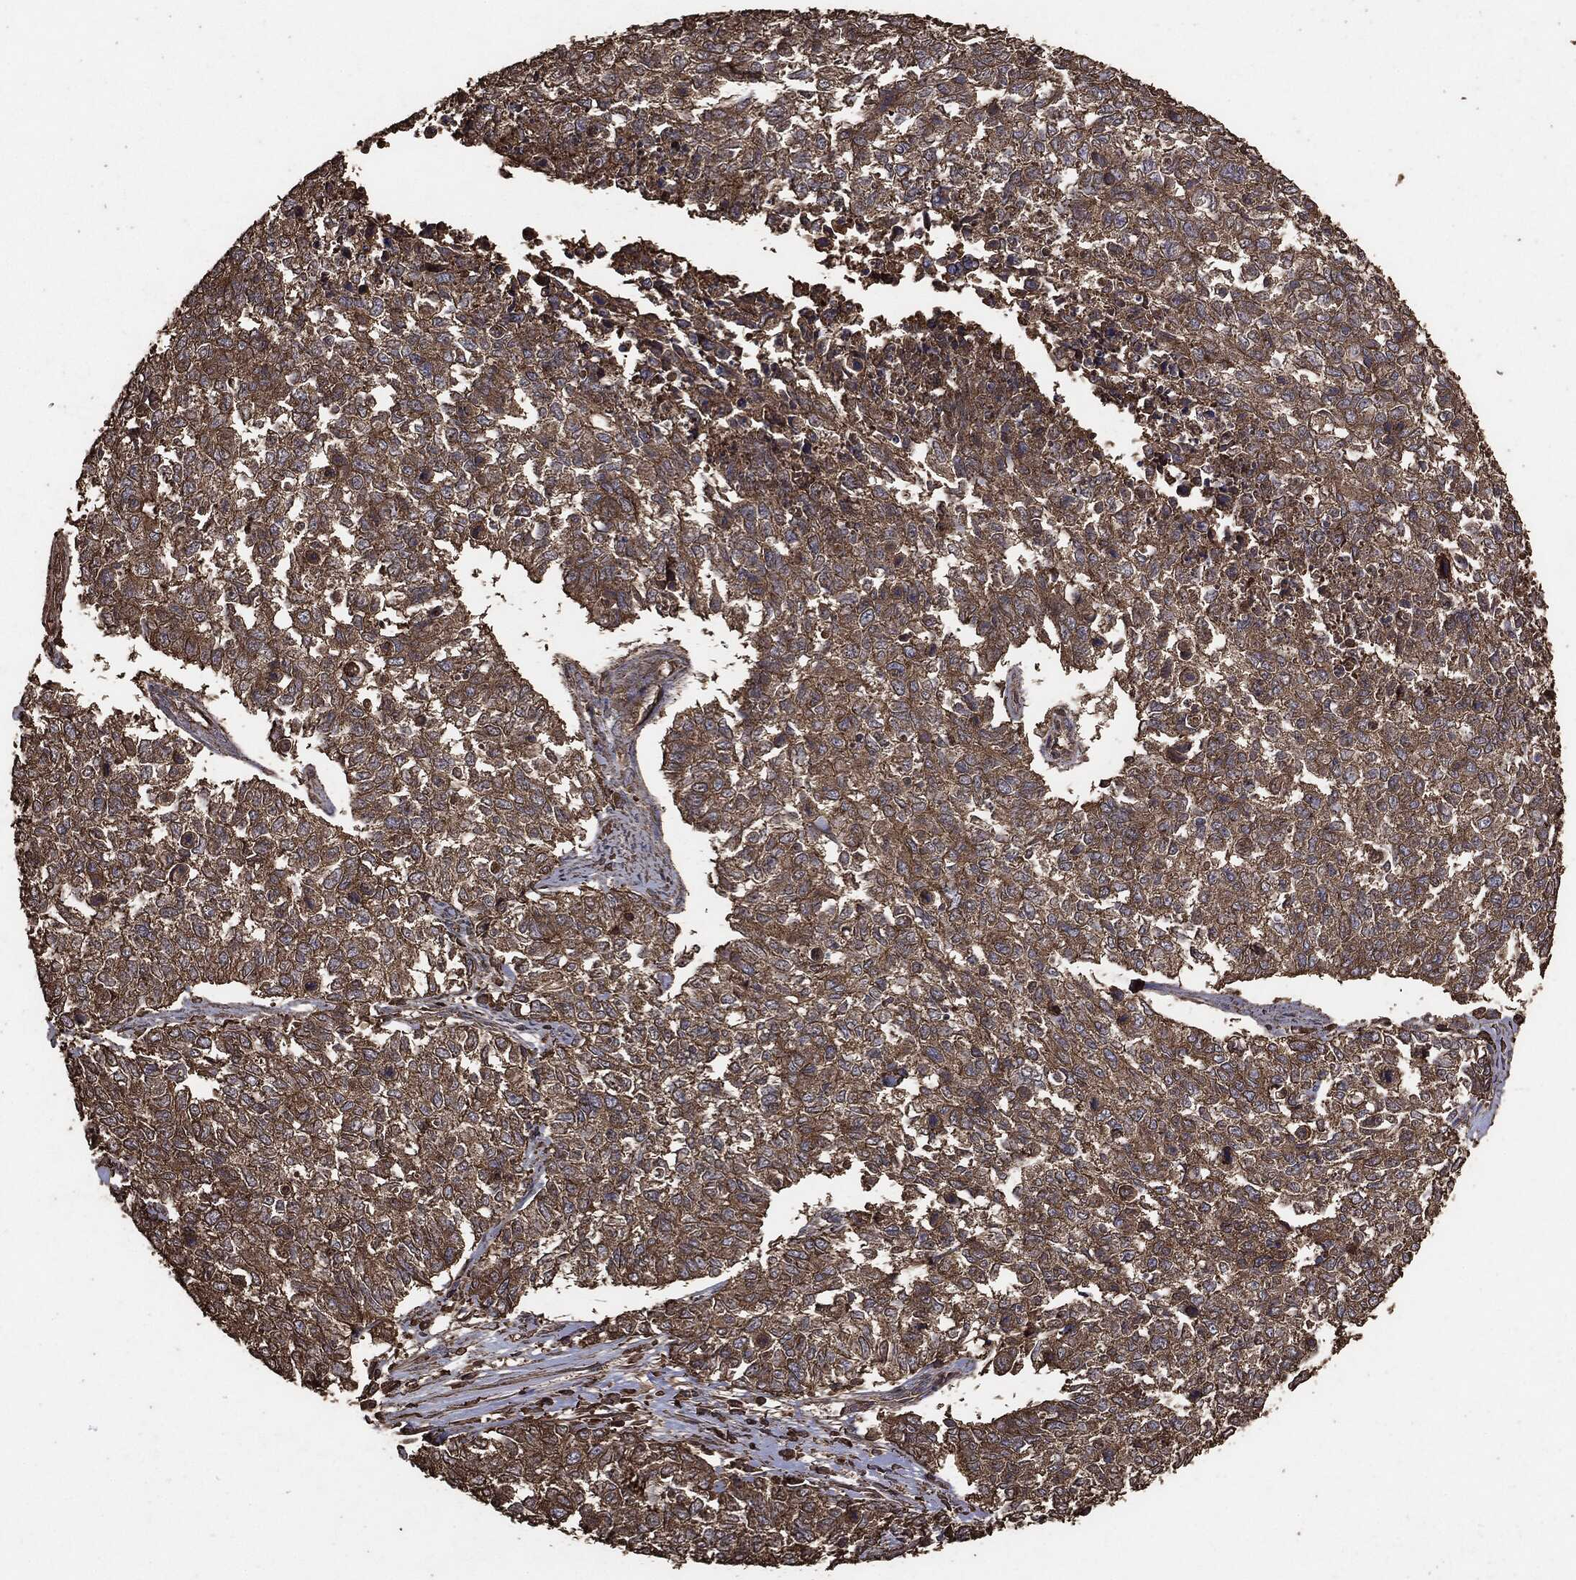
{"staining": {"intensity": "moderate", "quantity": ">75%", "location": "cytoplasmic/membranous"}, "tissue": "cervical cancer", "cell_type": "Tumor cells", "image_type": "cancer", "snomed": [{"axis": "morphology", "description": "Adenocarcinoma, NOS"}, {"axis": "topography", "description": "Cervix"}], "caption": "The immunohistochemical stain shows moderate cytoplasmic/membranous positivity in tumor cells of cervical cancer tissue. (brown staining indicates protein expression, while blue staining denotes nuclei).", "gene": "MTOR", "patient": {"sex": "female", "age": 63}}